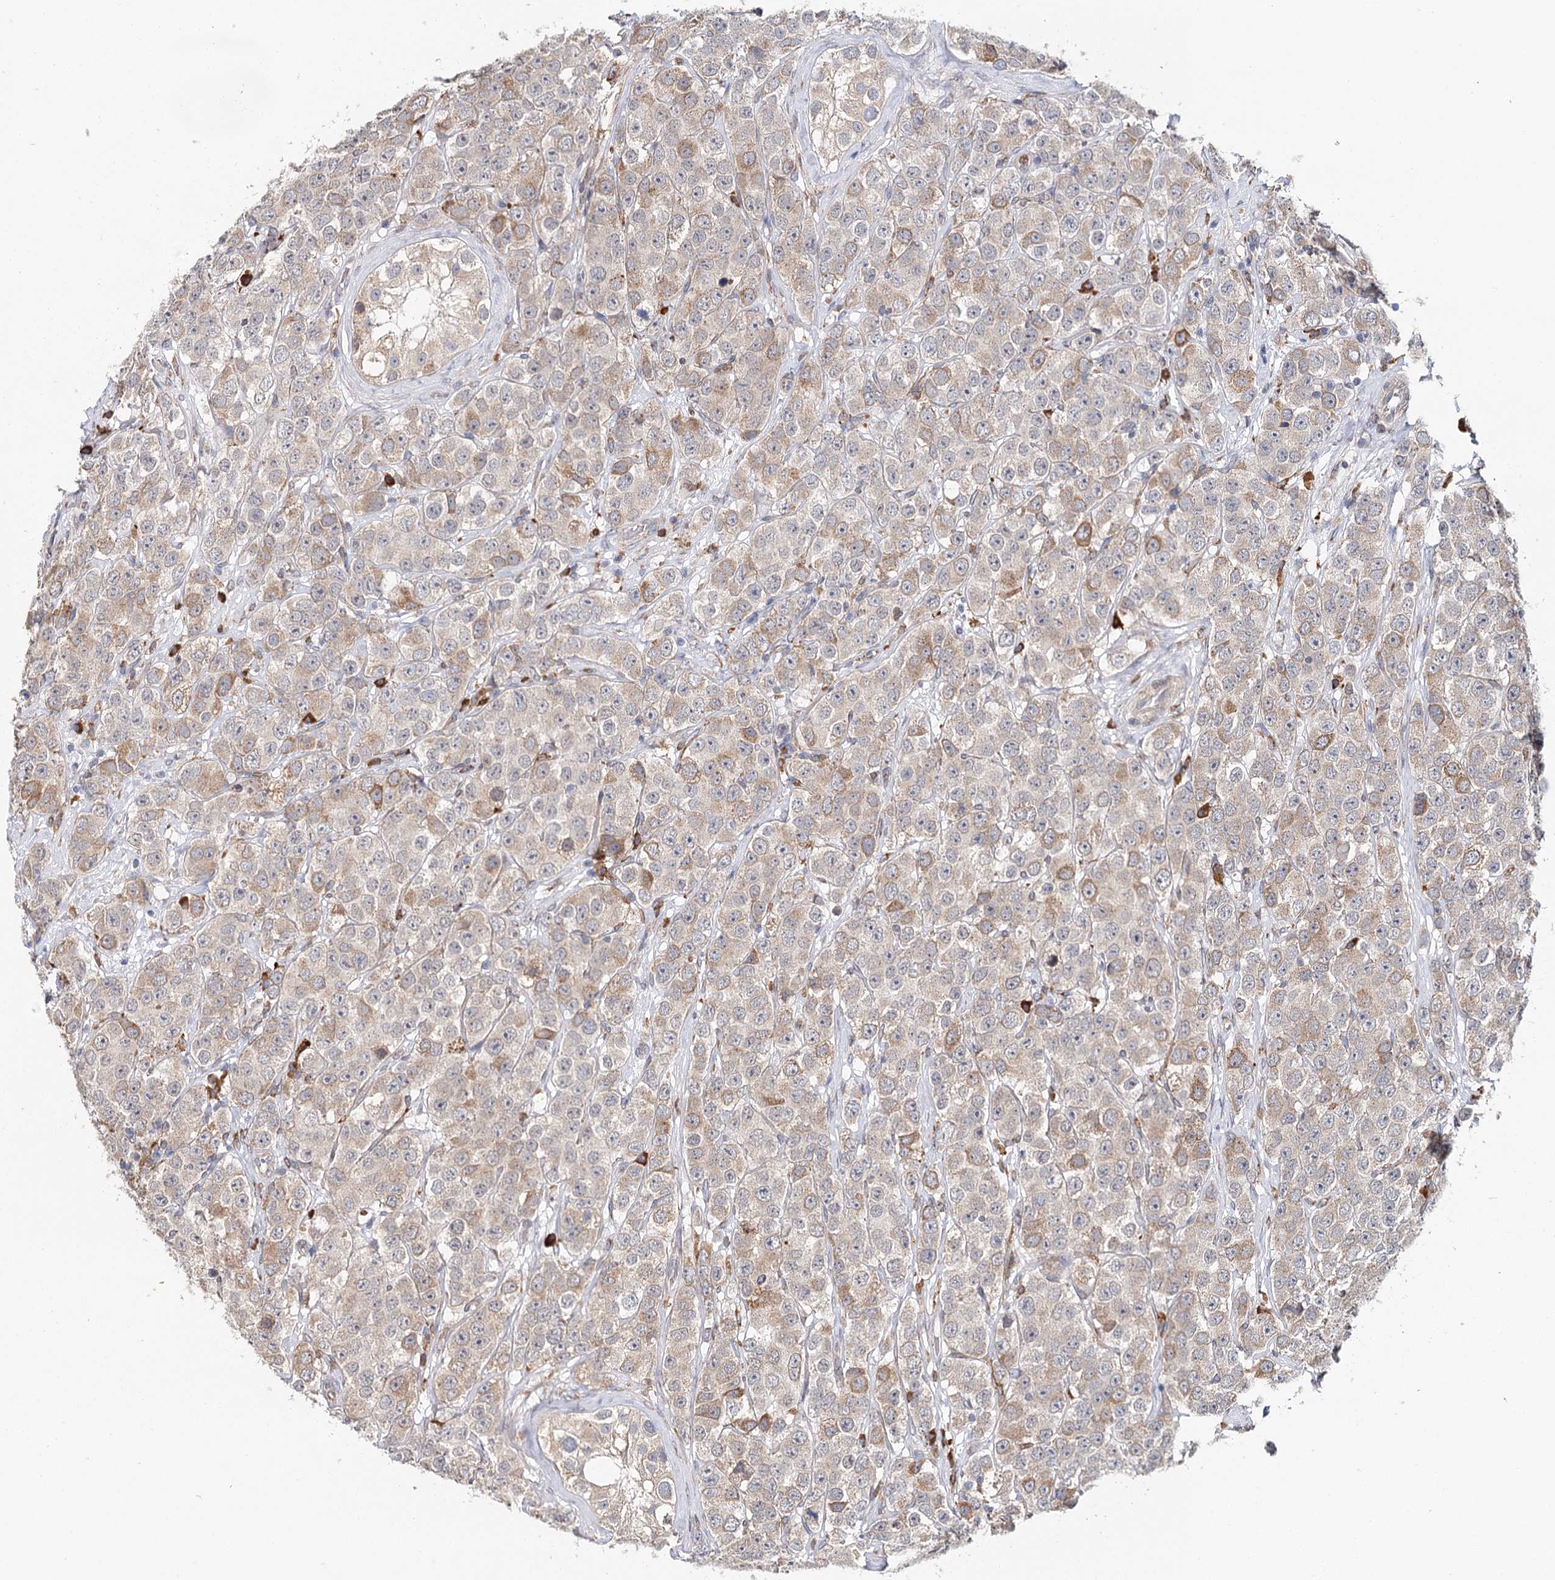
{"staining": {"intensity": "moderate", "quantity": "<25%", "location": "cytoplasmic/membranous"}, "tissue": "testis cancer", "cell_type": "Tumor cells", "image_type": "cancer", "snomed": [{"axis": "morphology", "description": "Seminoma, NOS"}, {"axis": "topography", "description": "Testis"}], "caption": "The immunohistochemical stain labels moderate cytoplasmic/membranous expression in tumor cells of testis cancer tissue. (Brightfield microscopy of DAB IHC at high magnification).", "gene": "VEGFA", "patient": {"sex": "male", "age": 28}}